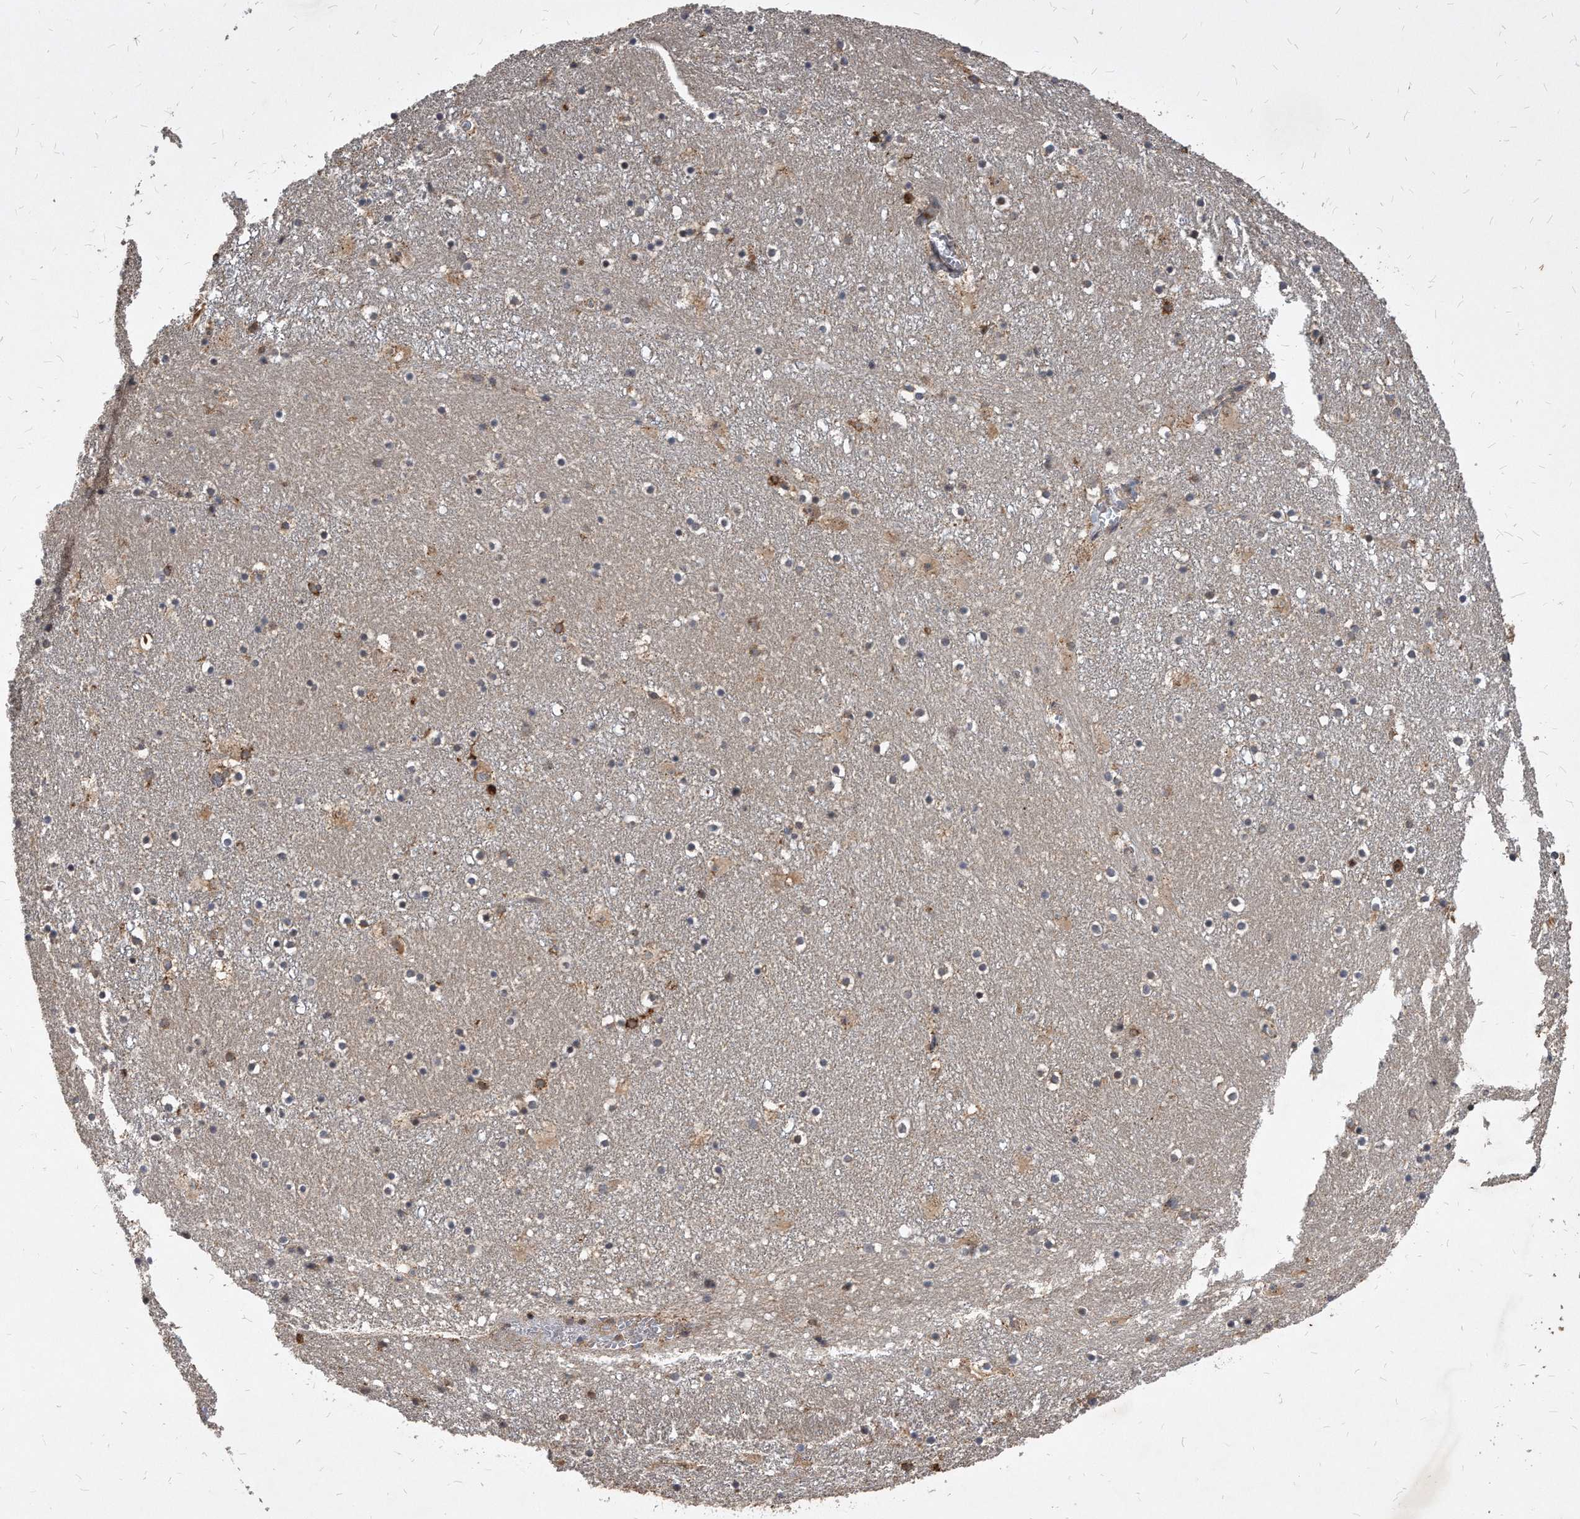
{"staining": {"intensity": "moderate", "quantity": "<25%", "location": "cytoplasmic/membranous"}, "tissue": "caudate", "cell_type": "Glial cells", "image_type": "normal", "snomed": [{"axis": "morphology", "description": "Normal tissue, NOS"}, {"axis": "topography", "description": "Lateral ventricle wall"}], "caption": "The photomicrograph exhibits a brown stain indicating the presence of a protein in the cytoplasmic/membranous of glial cells in caudate. (DAB (3,3'-diaminobenzidine) IHC with brightfield microscopy, high magnification).", "gene": "SOBP", "patient": {"sex": "male", "age": 45}}